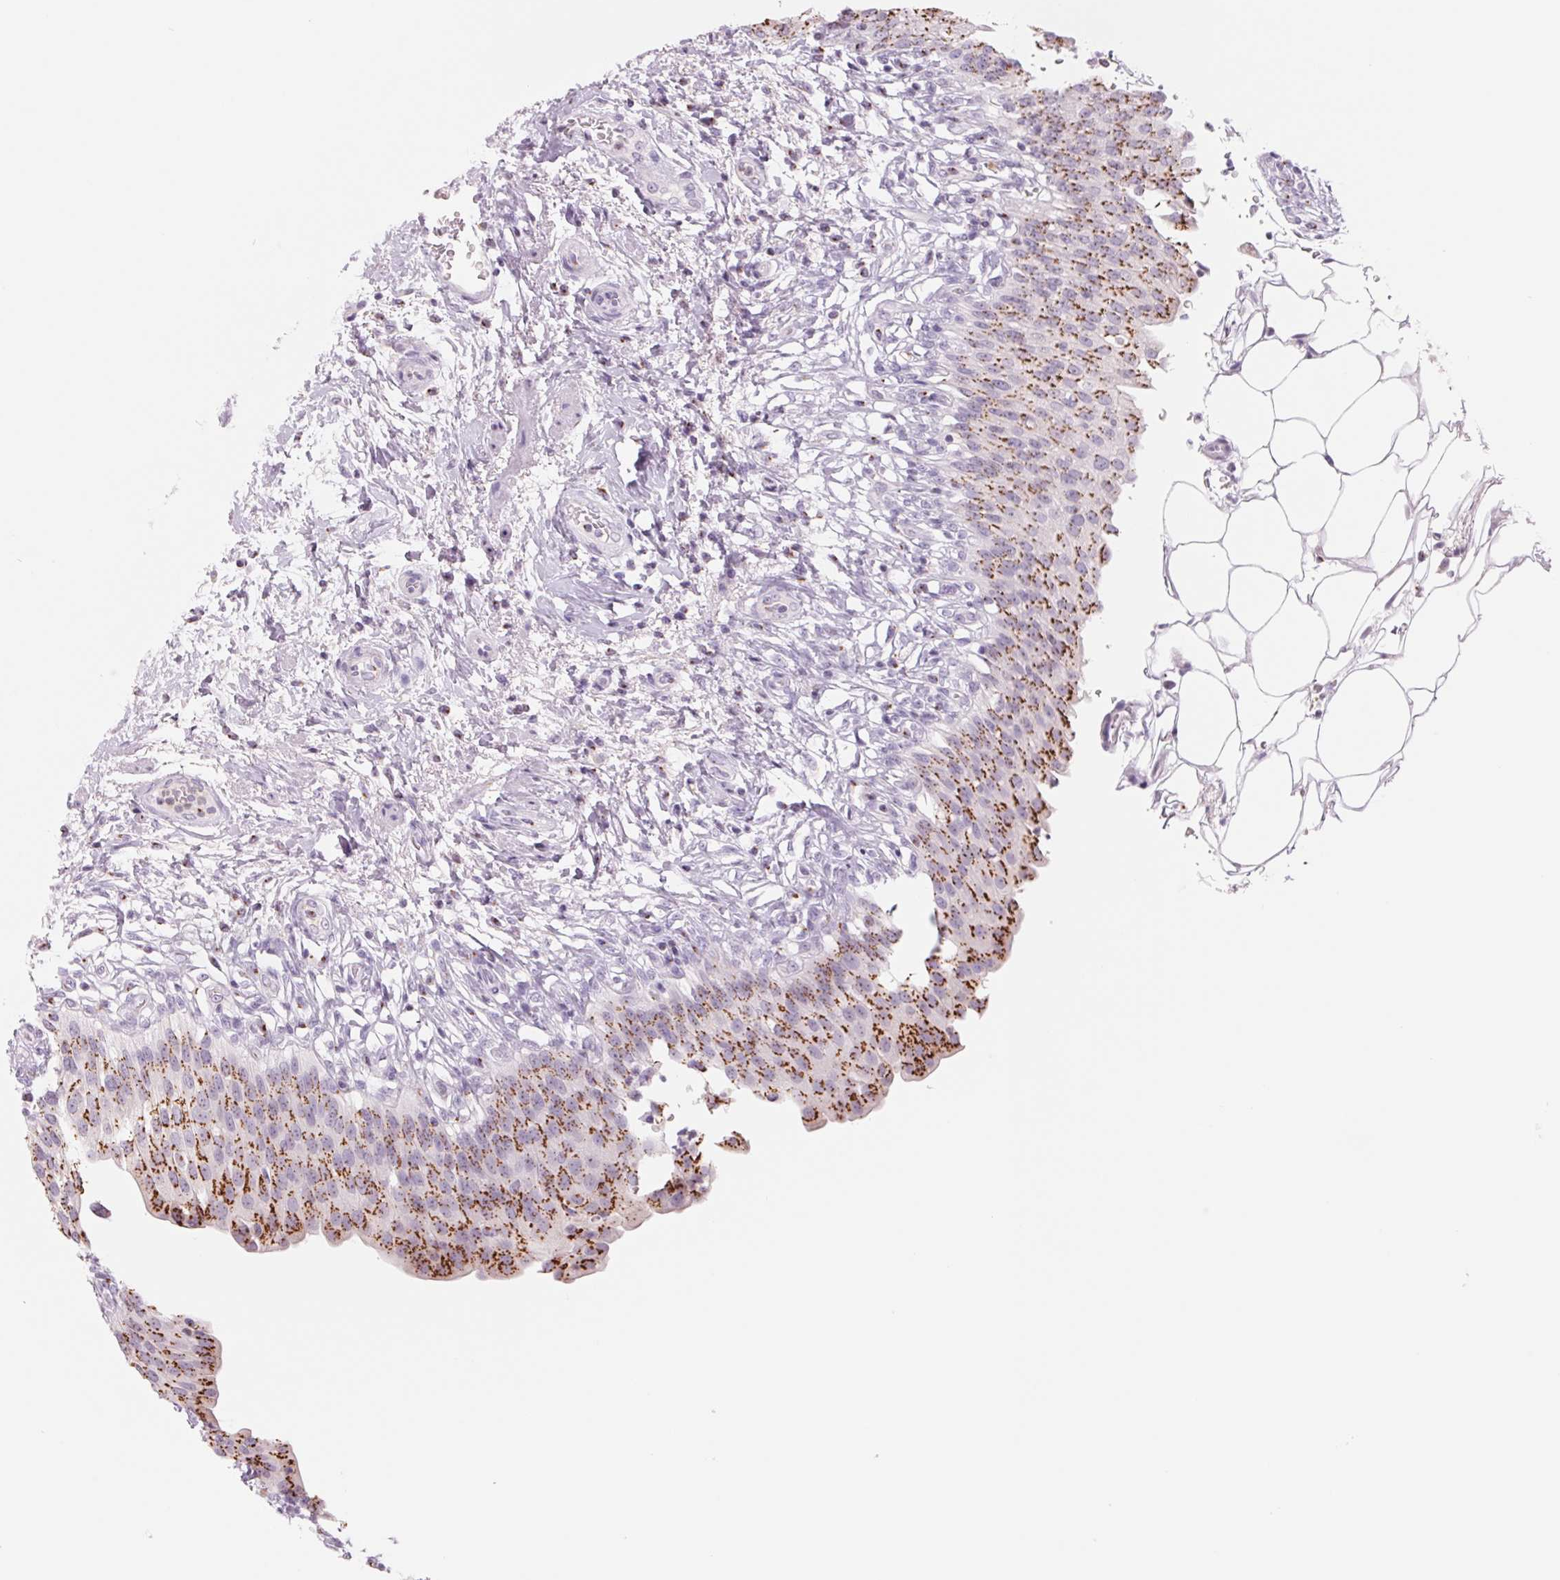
{"staining": {"intensity": "strong", "quantity": ">75%", "location": "cytoplasmic/membranous"}, "tissue": "urinary bladder", "cell_type": "Urothelial cells", "image_type": "normal", "snomed": [{"axis": "morphology", "description": "Normal tissue, NOS"}, {"axis": "topography", "description": "Urinary bladder"}, {"axis": "topography", "description": "Peripheral nerve tissue"}], "caption": "Approximately >75% of urothelial cells in normal human urinary bladder show strong cytoplasmic/membranous protein expression as visualized by brown immunohistochemical staining.", "gene": "GALNT7", "patient": {"sex": "female", "age": 60}}